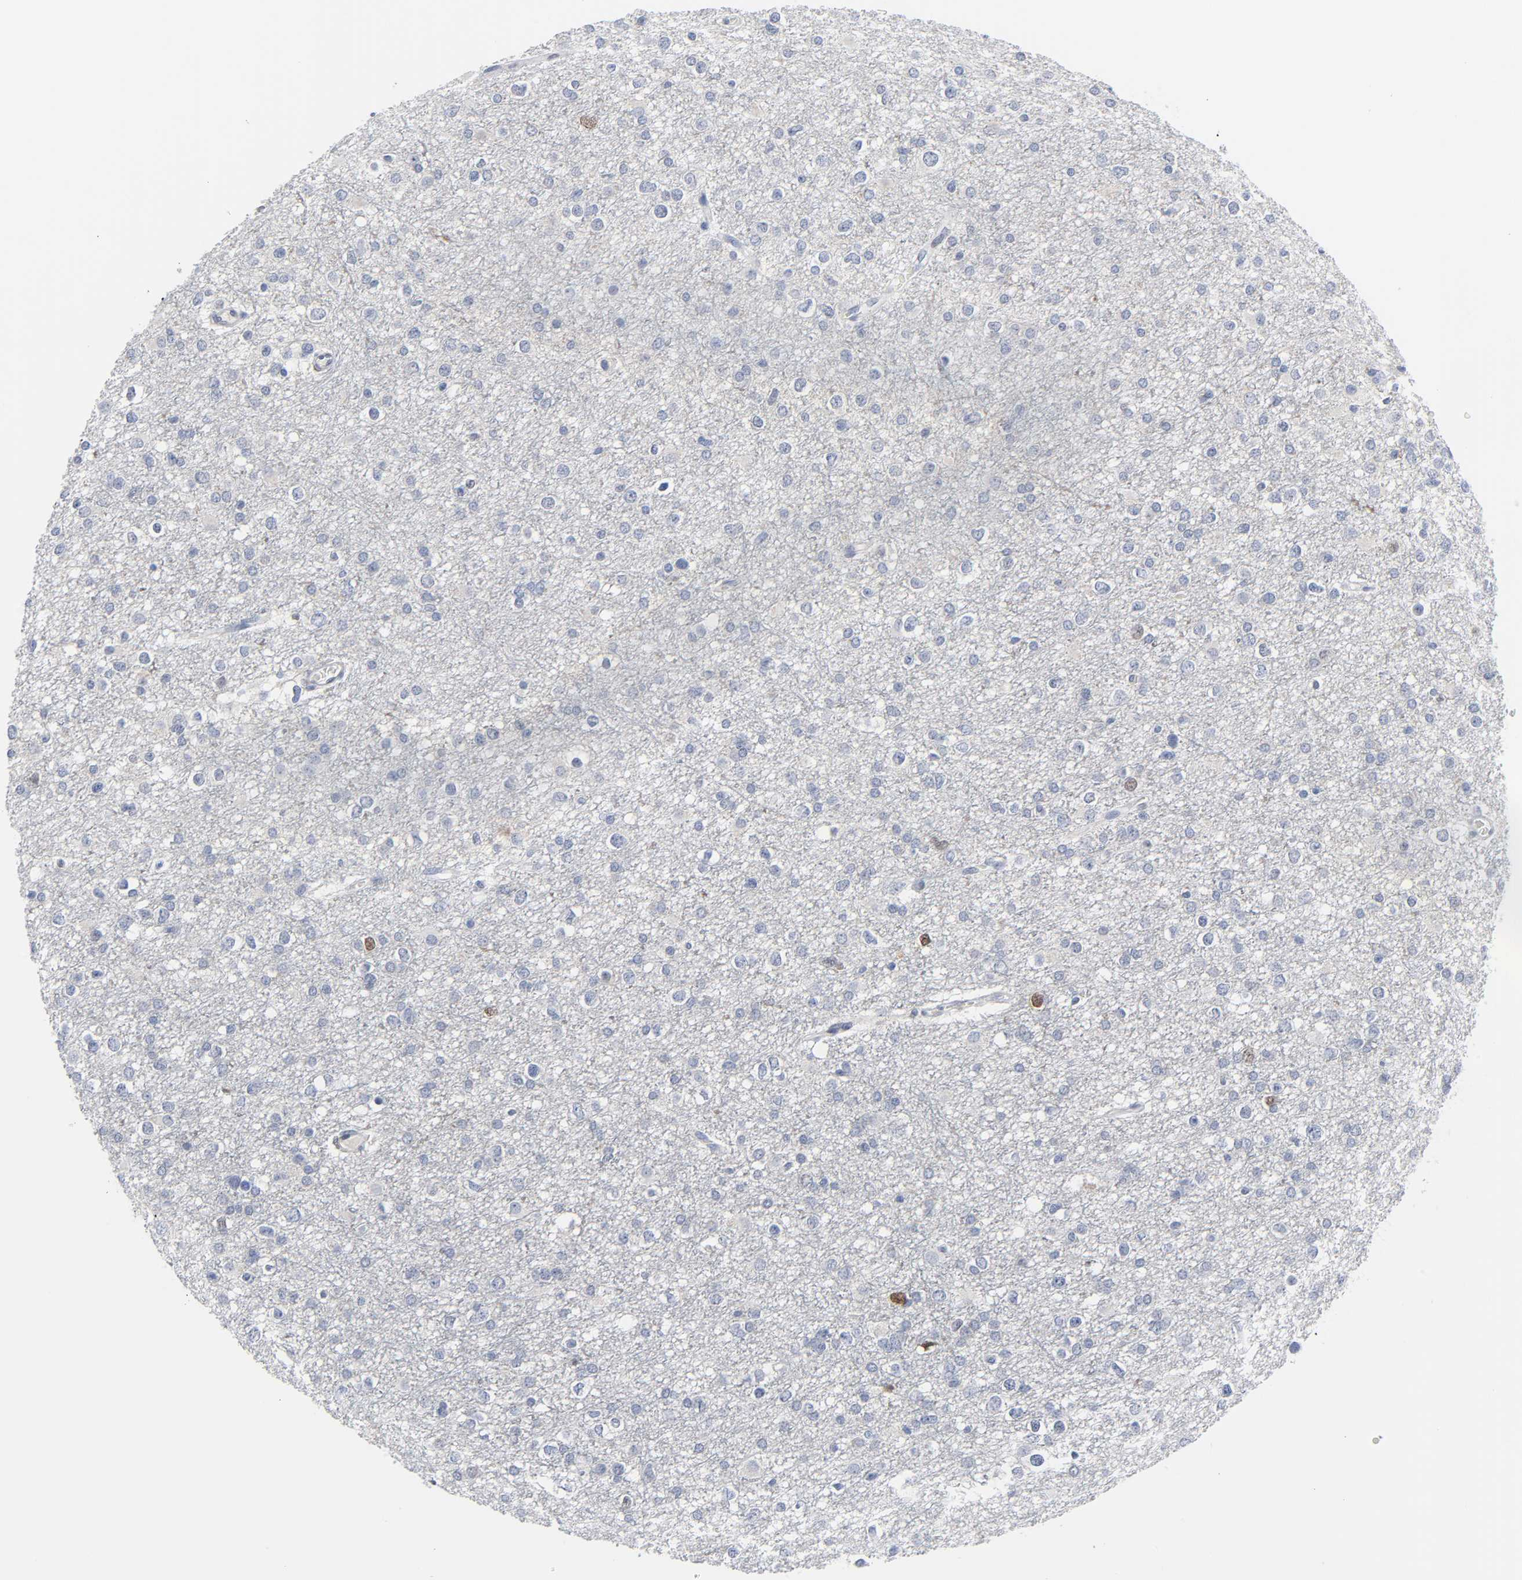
{"staining": {"intensity": "moderate", "quantity": "<25%", "location": "nuclear"}, "tissue": "glioma", "cell_type": "Tumor cells", "image_type": "cancer", "snomed": [{"axis": "morphology", "description": "Glioma, malignant, Low grade"}, {"axis": "topography", "description": "Brain"}], "caption": "Immunohistochemistry (IHC) micrograph of neoplastic tissue: glioma stained using immunohistochemistry demonstrates low levels of moderate protein expression localized specifically in the nuclear of tumor cells, appearing as a nuclear brown color.", "gene": "WEE1", "patient": {"sex": "male", "age": 42}}